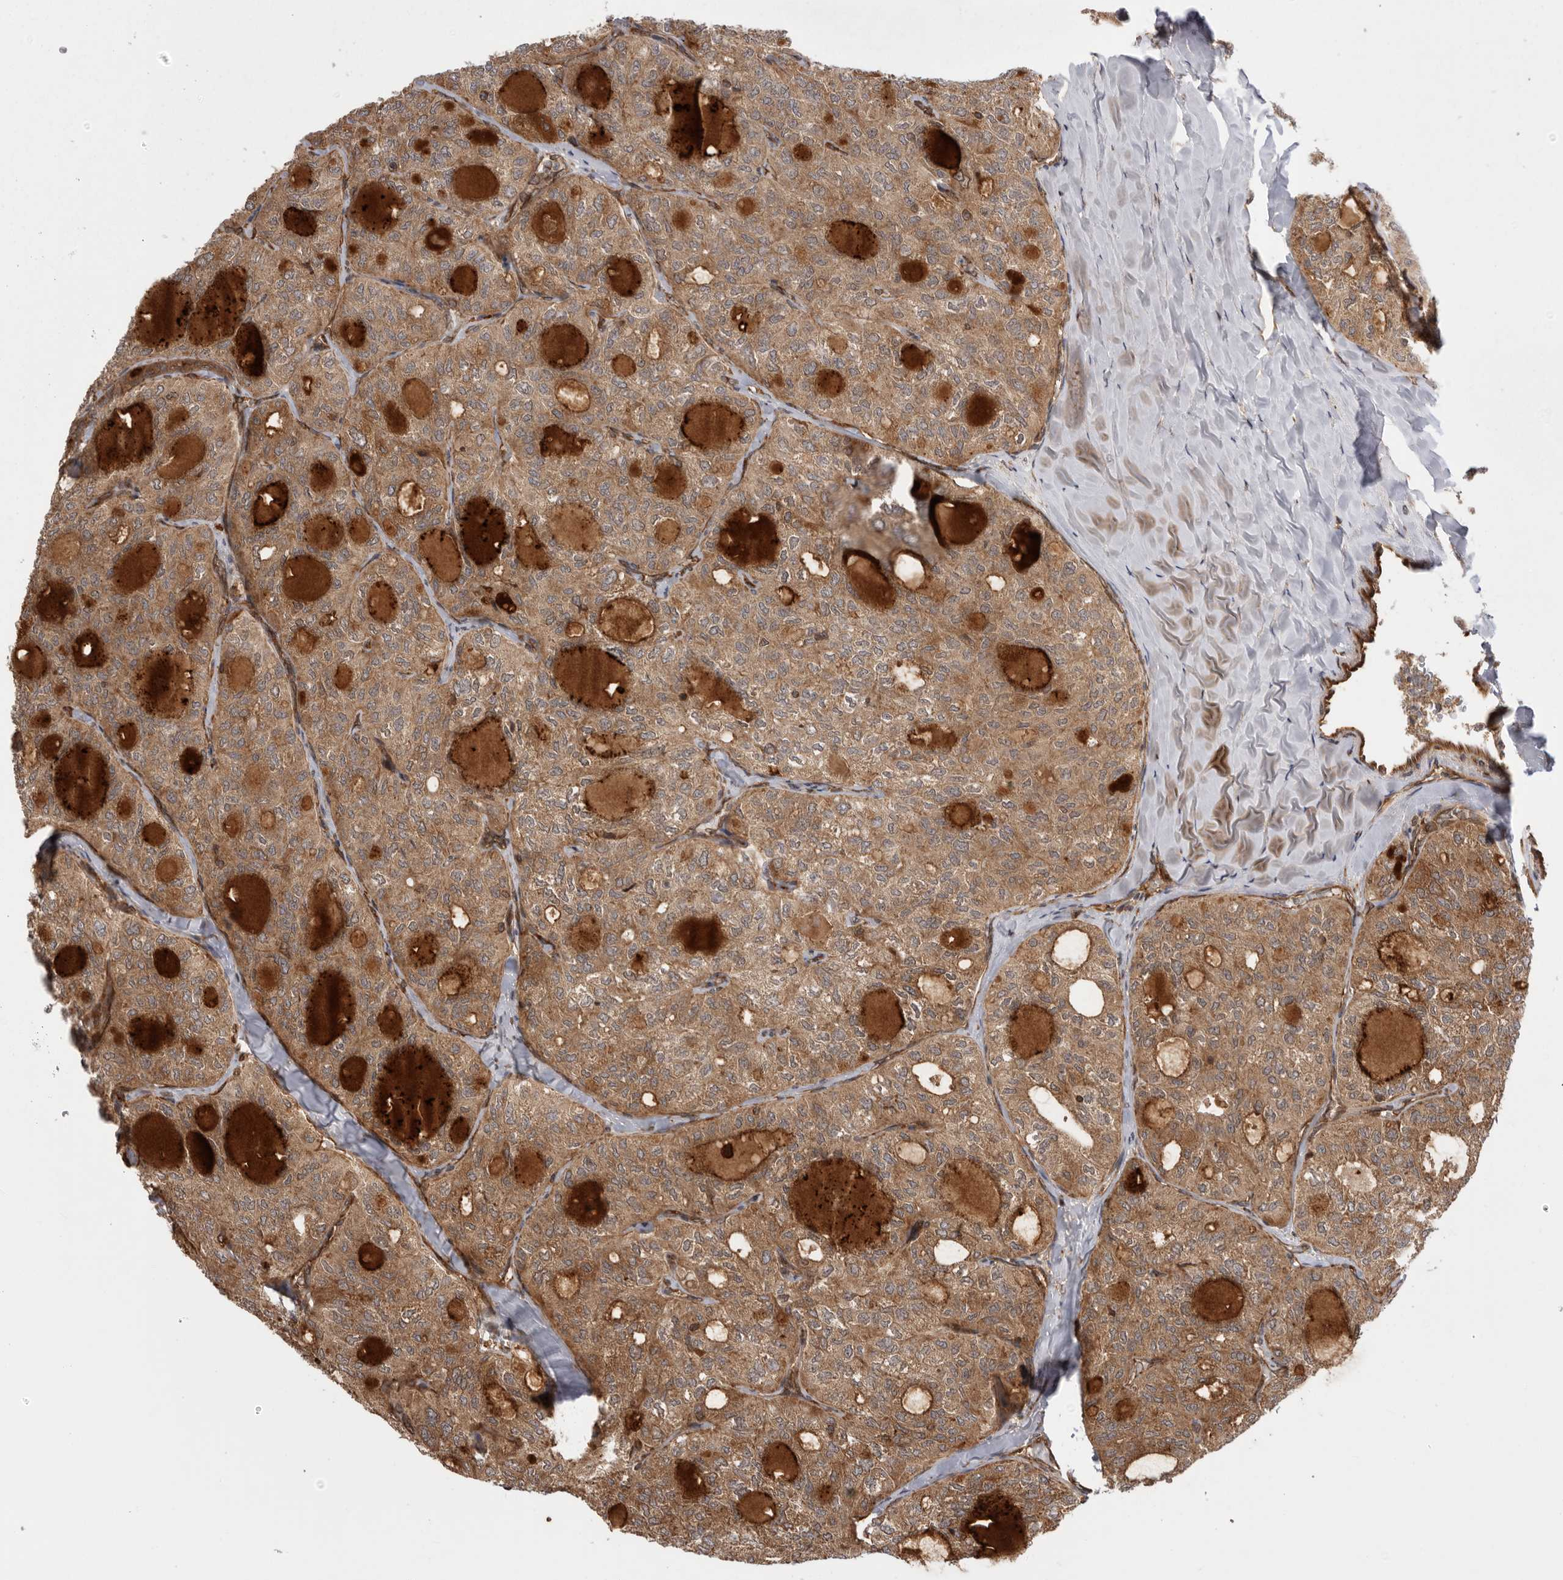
{"staining": {"intensity": "moderate", "quantity": ">75%", "location": "cytoplasmic/membranous"}, "tissue": "thyroid cancer", "cell_type": "Tumor cells", "image_type": "cancer", "snomed": [{"axis": "morphology", "description": "Follicular adenoma carcinoma, NOS"}, {"axis": "topography", "description": "Thyroid gland"}], "caption": "Follicular adenoma carcinoma (thyroid) stained for a protein demonstrates moderate cytoplasmic/membranous positivity in tumor cells. (brown staining indicates protein expression, while blue staining denotes nuclei).", "gene": "DHDDS", "patient": {"sex": "male", "age": 75}}